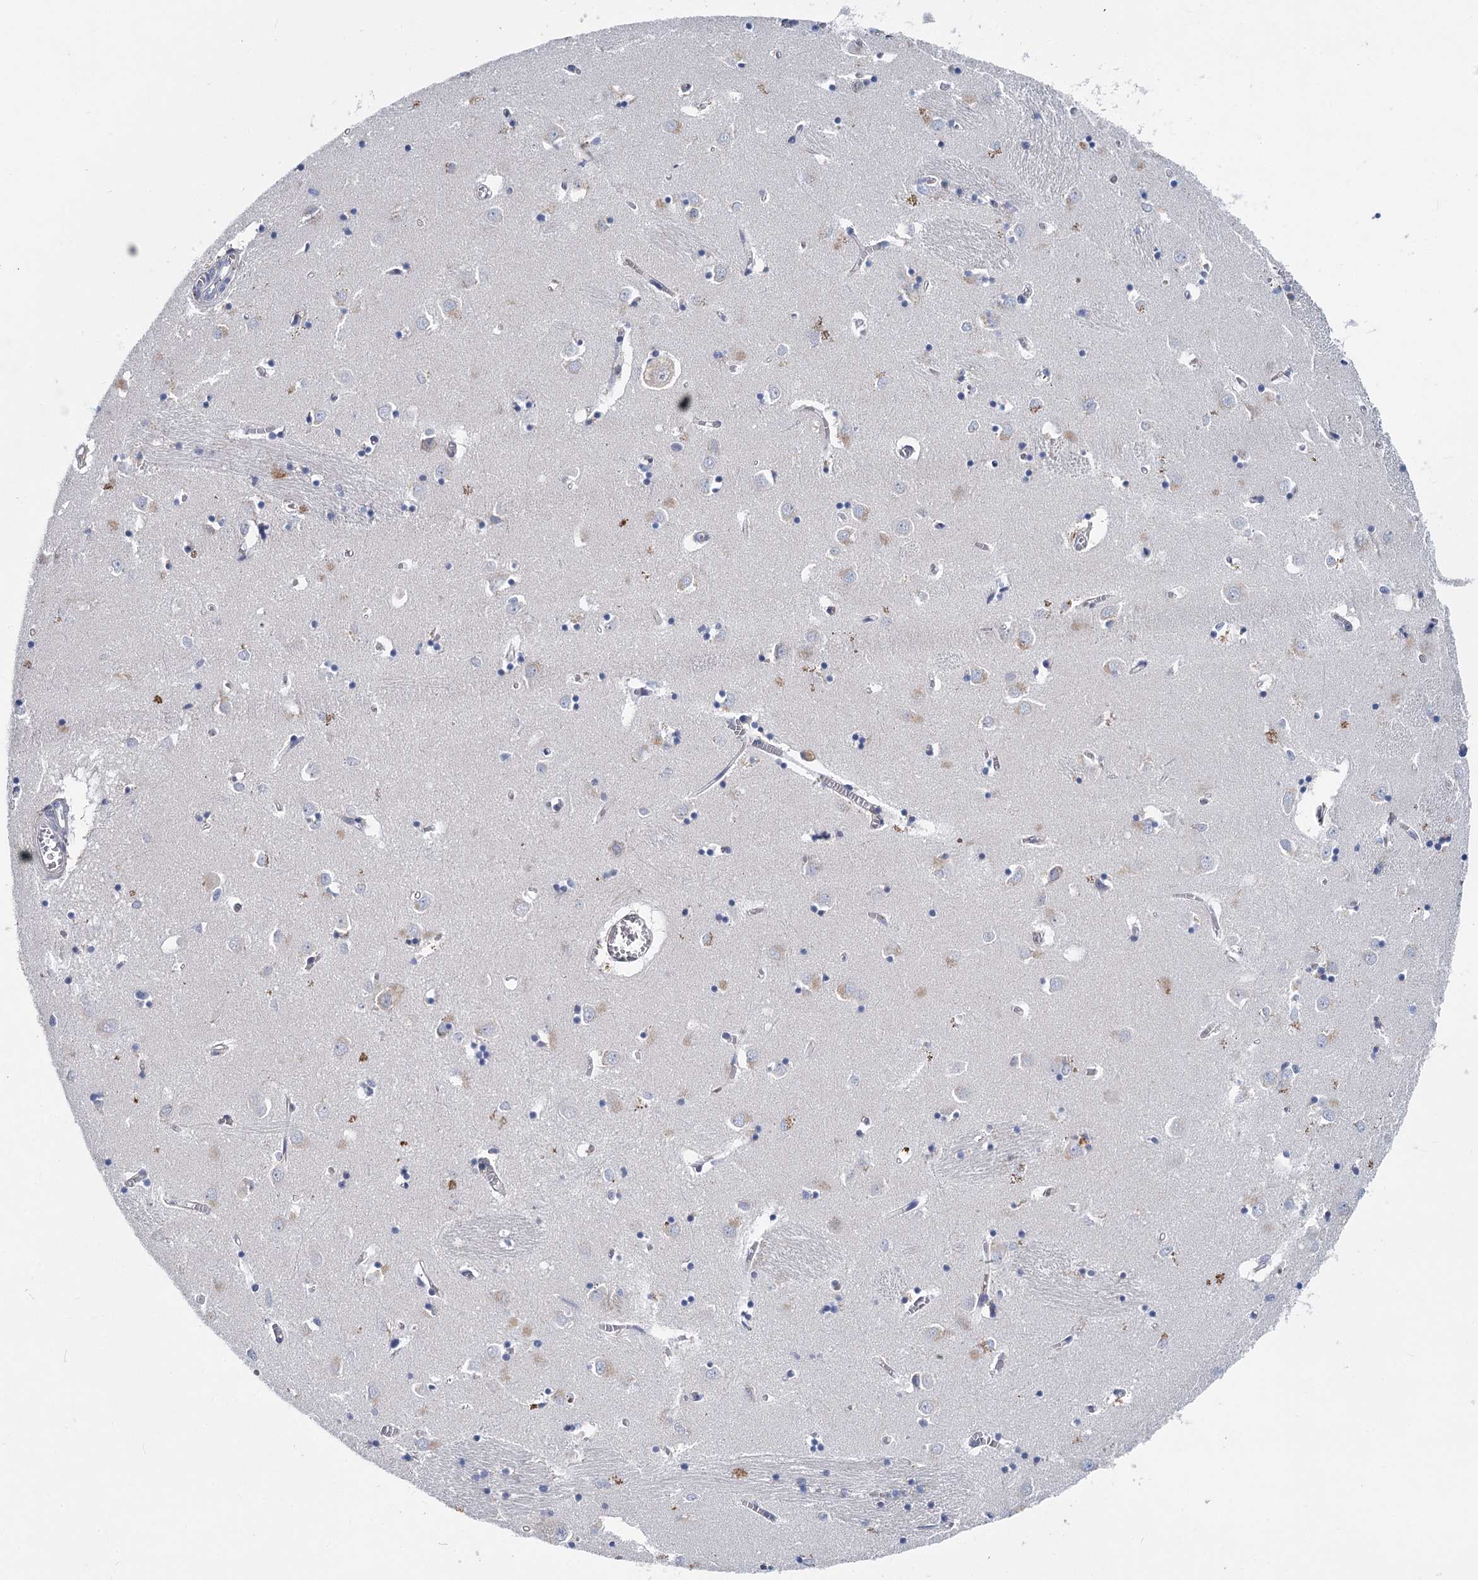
{"staining": {"intensity": "negative", "quantity": "none", "location": "none"}, "tissue": "caudate", "cell_type": "Glial cells", "image_type": "normal", "snomed": [{"axis": "morphology", "description": "Normal tissue, NOS"}, {"axis": "topography", "description": "Lateral ventricle wall"}], "caption": "This is an immunohistochemistry histopathology image of unremarkable caudate. There is no staining in glial cells.", "gene": "ANKRD16", "patient": {"sex": "male", "age": 70}}